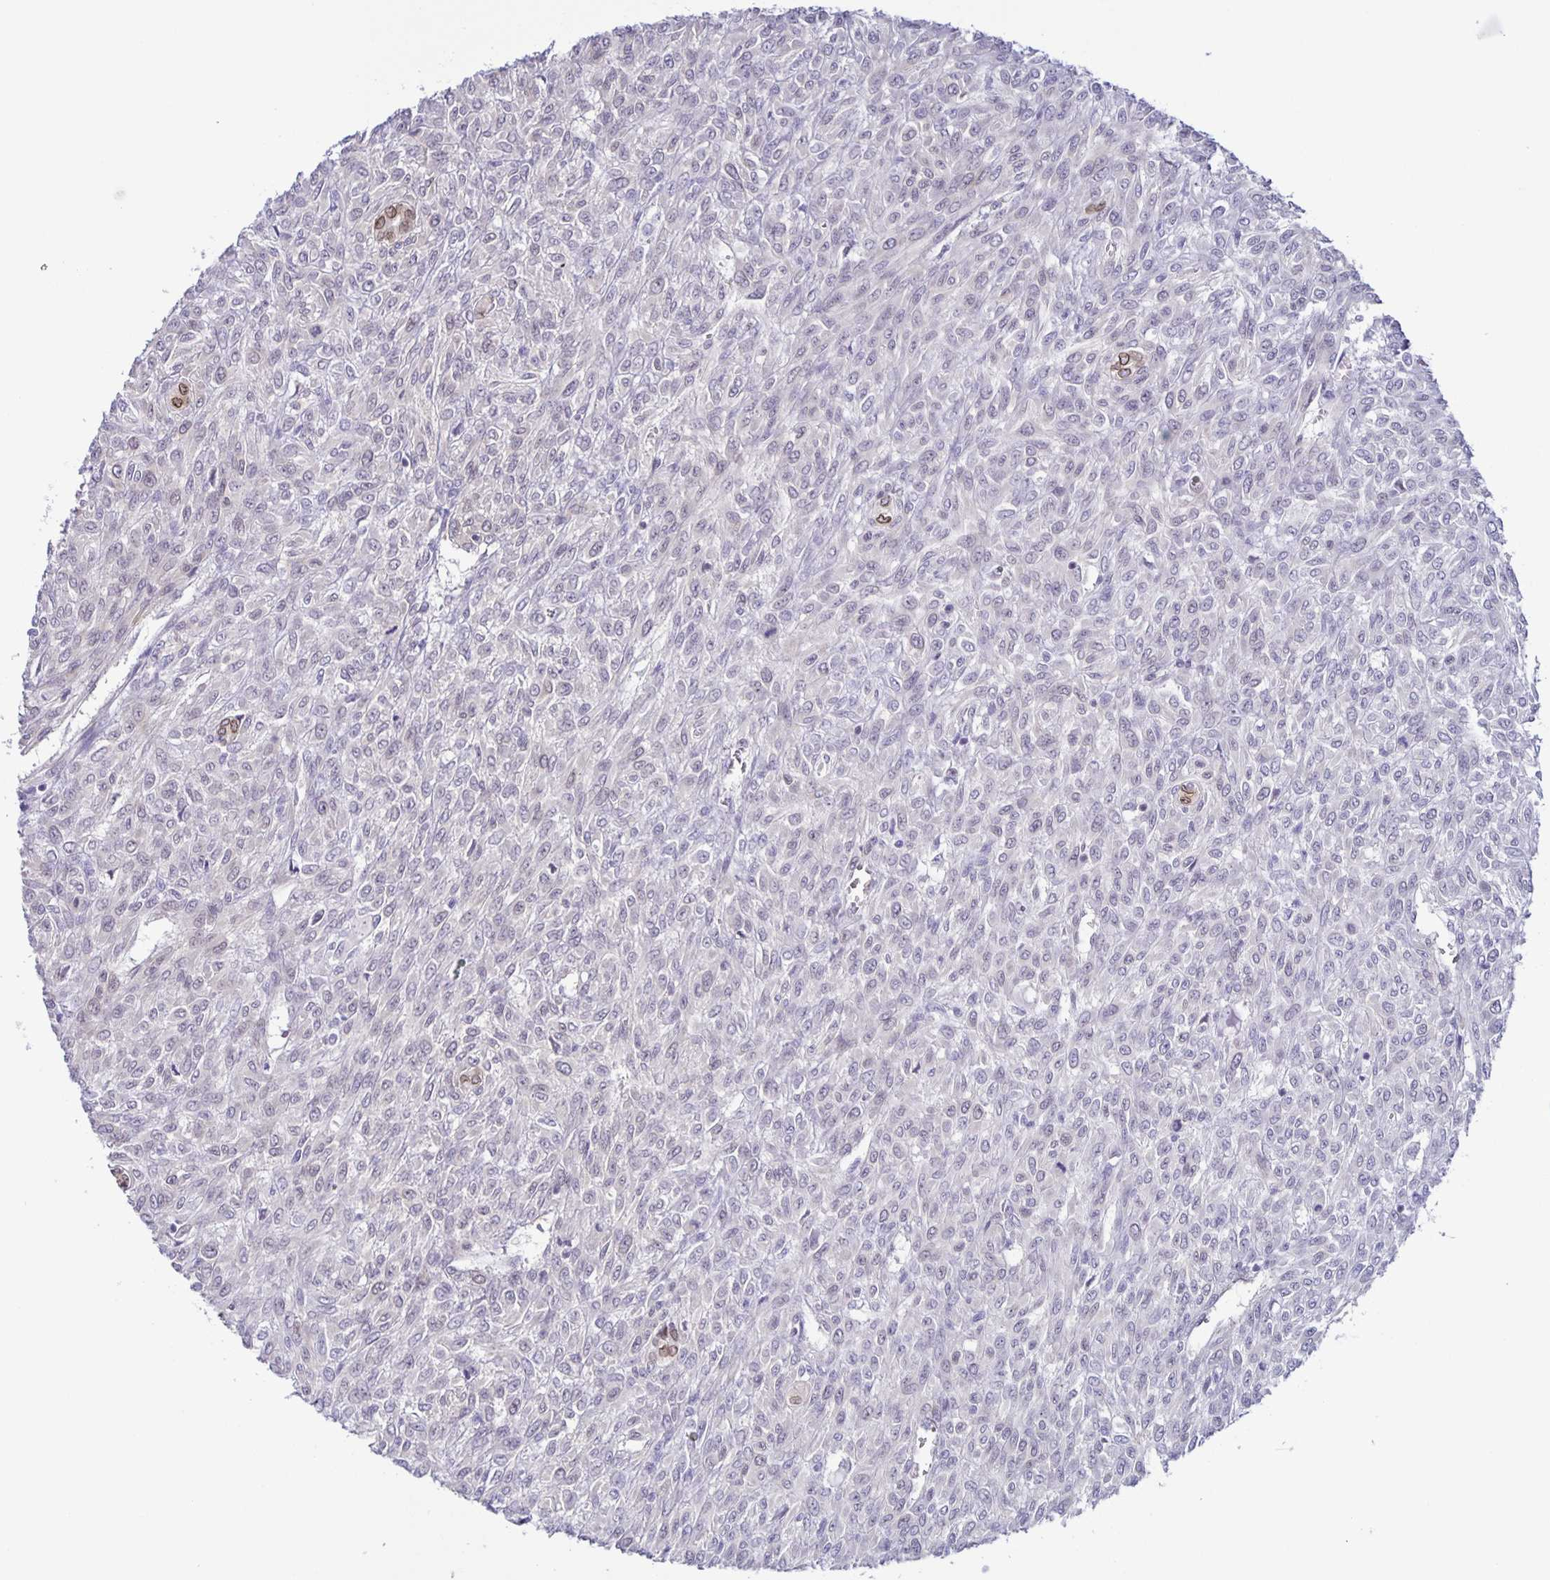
{"staining": {"intensity": "negative", "quantity": "none", "location": "none"}, "tissue": "renal cancer", "cell_type": "Tumor cells", "image_type": "cancer", "snomed": [{"axis": "morphology", "description": "Adenocarcinoma, NOS"}, {"axis": "topography", "description": "Kidney"}], "caption": "Tumor cells are negative for protein expression in human adenocarcinoma (renal).", "gene": "SYNE2", "patient": {"sex": "male", "age": 58}}